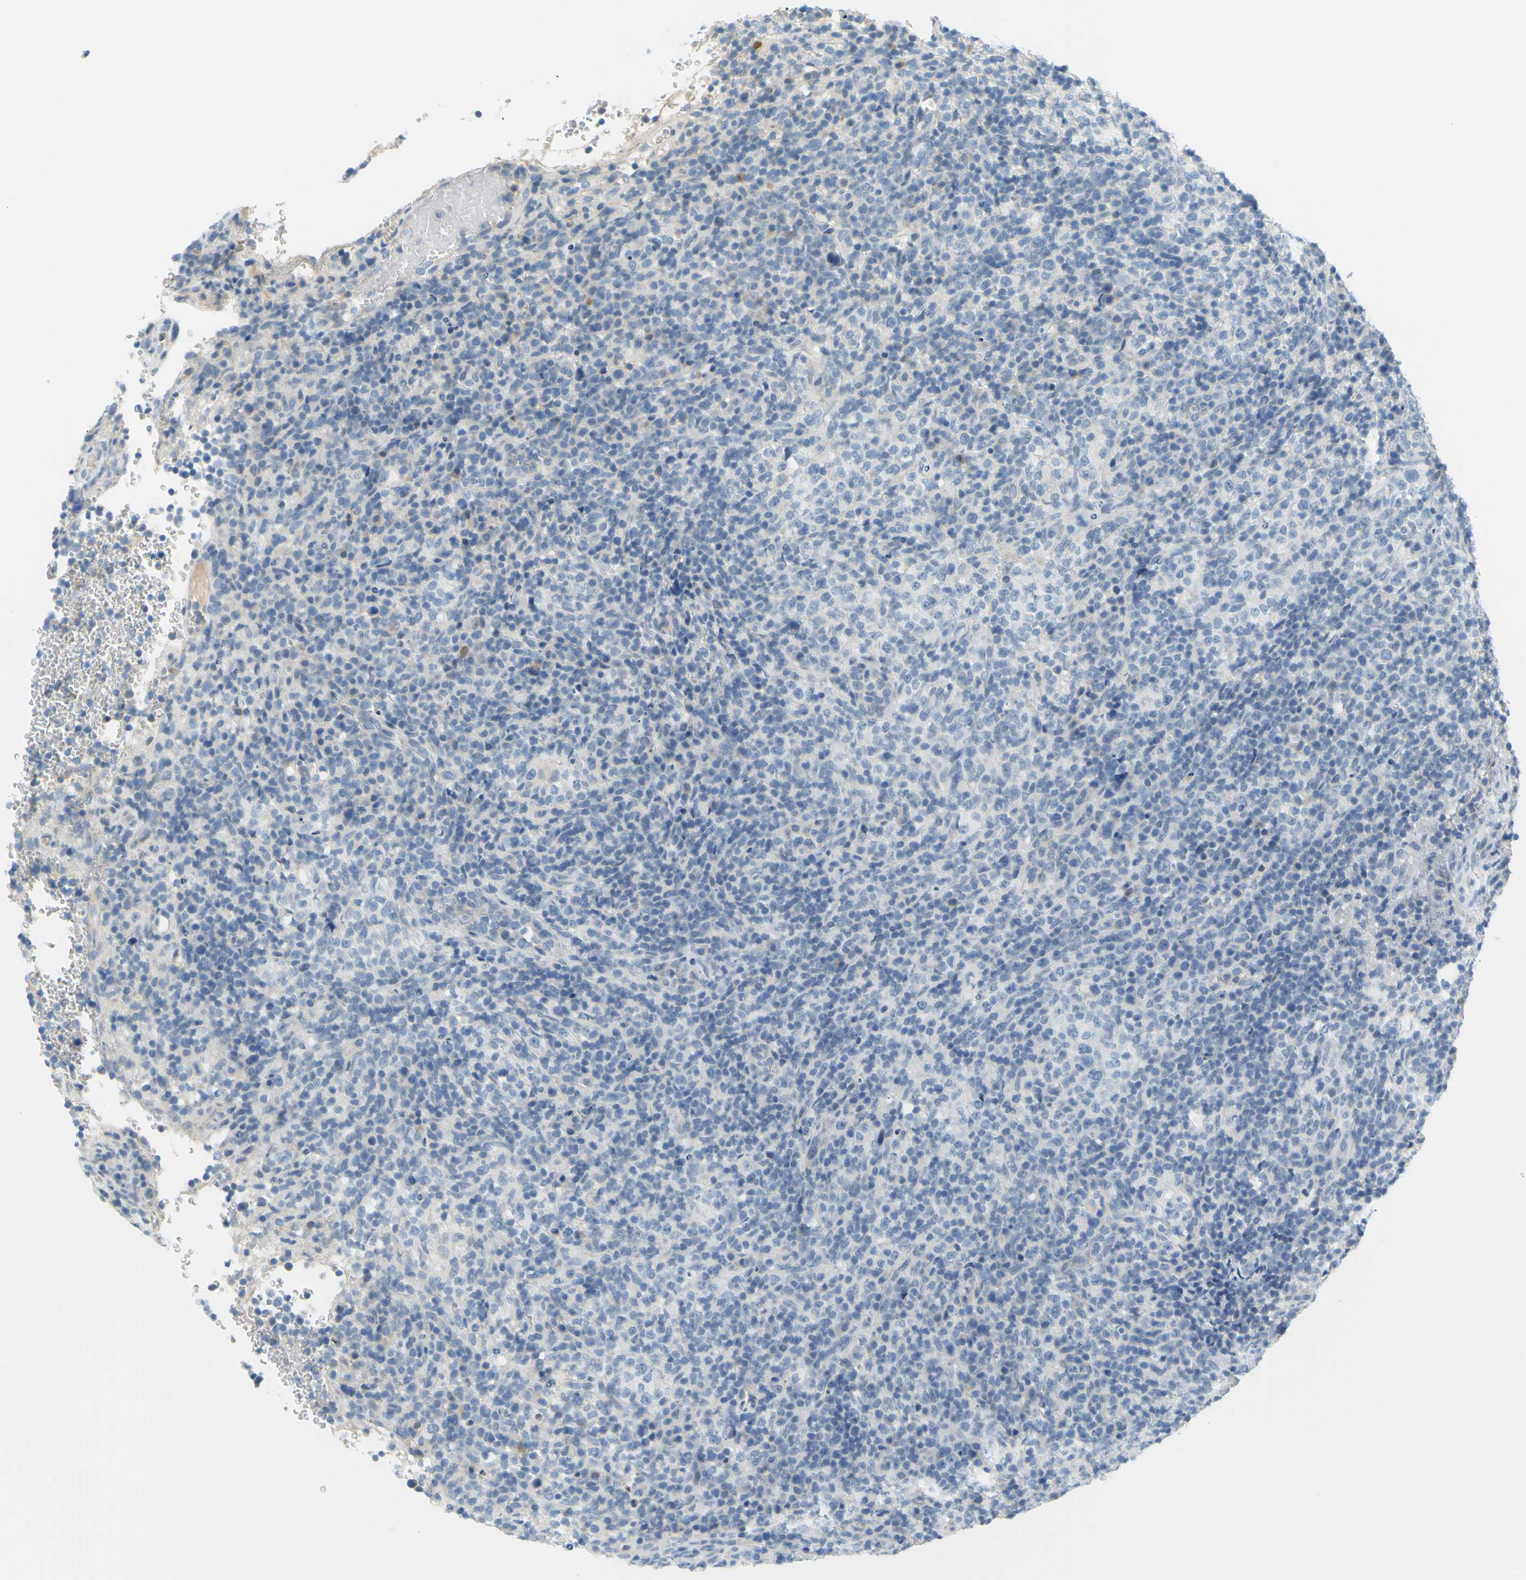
{"staining": {"intensity": "negative", "quantity": "none", "location": "none"}, "tissue": "lymphoma", "cell_type": "Tumor cells", "image_type": "cancer", "snomed": [{"axis": "morphology", "description": "Malignant lymphoma, non-Hodgkin's type, High grade"}, {"axis": "topography", "description": "Lymph node"}], "caption": "Immunohistochemistry photomicrograph of neoplastic tissue: human malignant lymphoma, non-Hodgkin's type (high-grade) stained with DAB (3,3'-diaminobenzidine) exhibits no significant protein expression in tumor cells.", "gene": "DCT", "patient": {"sex": "female", "age": 76}}